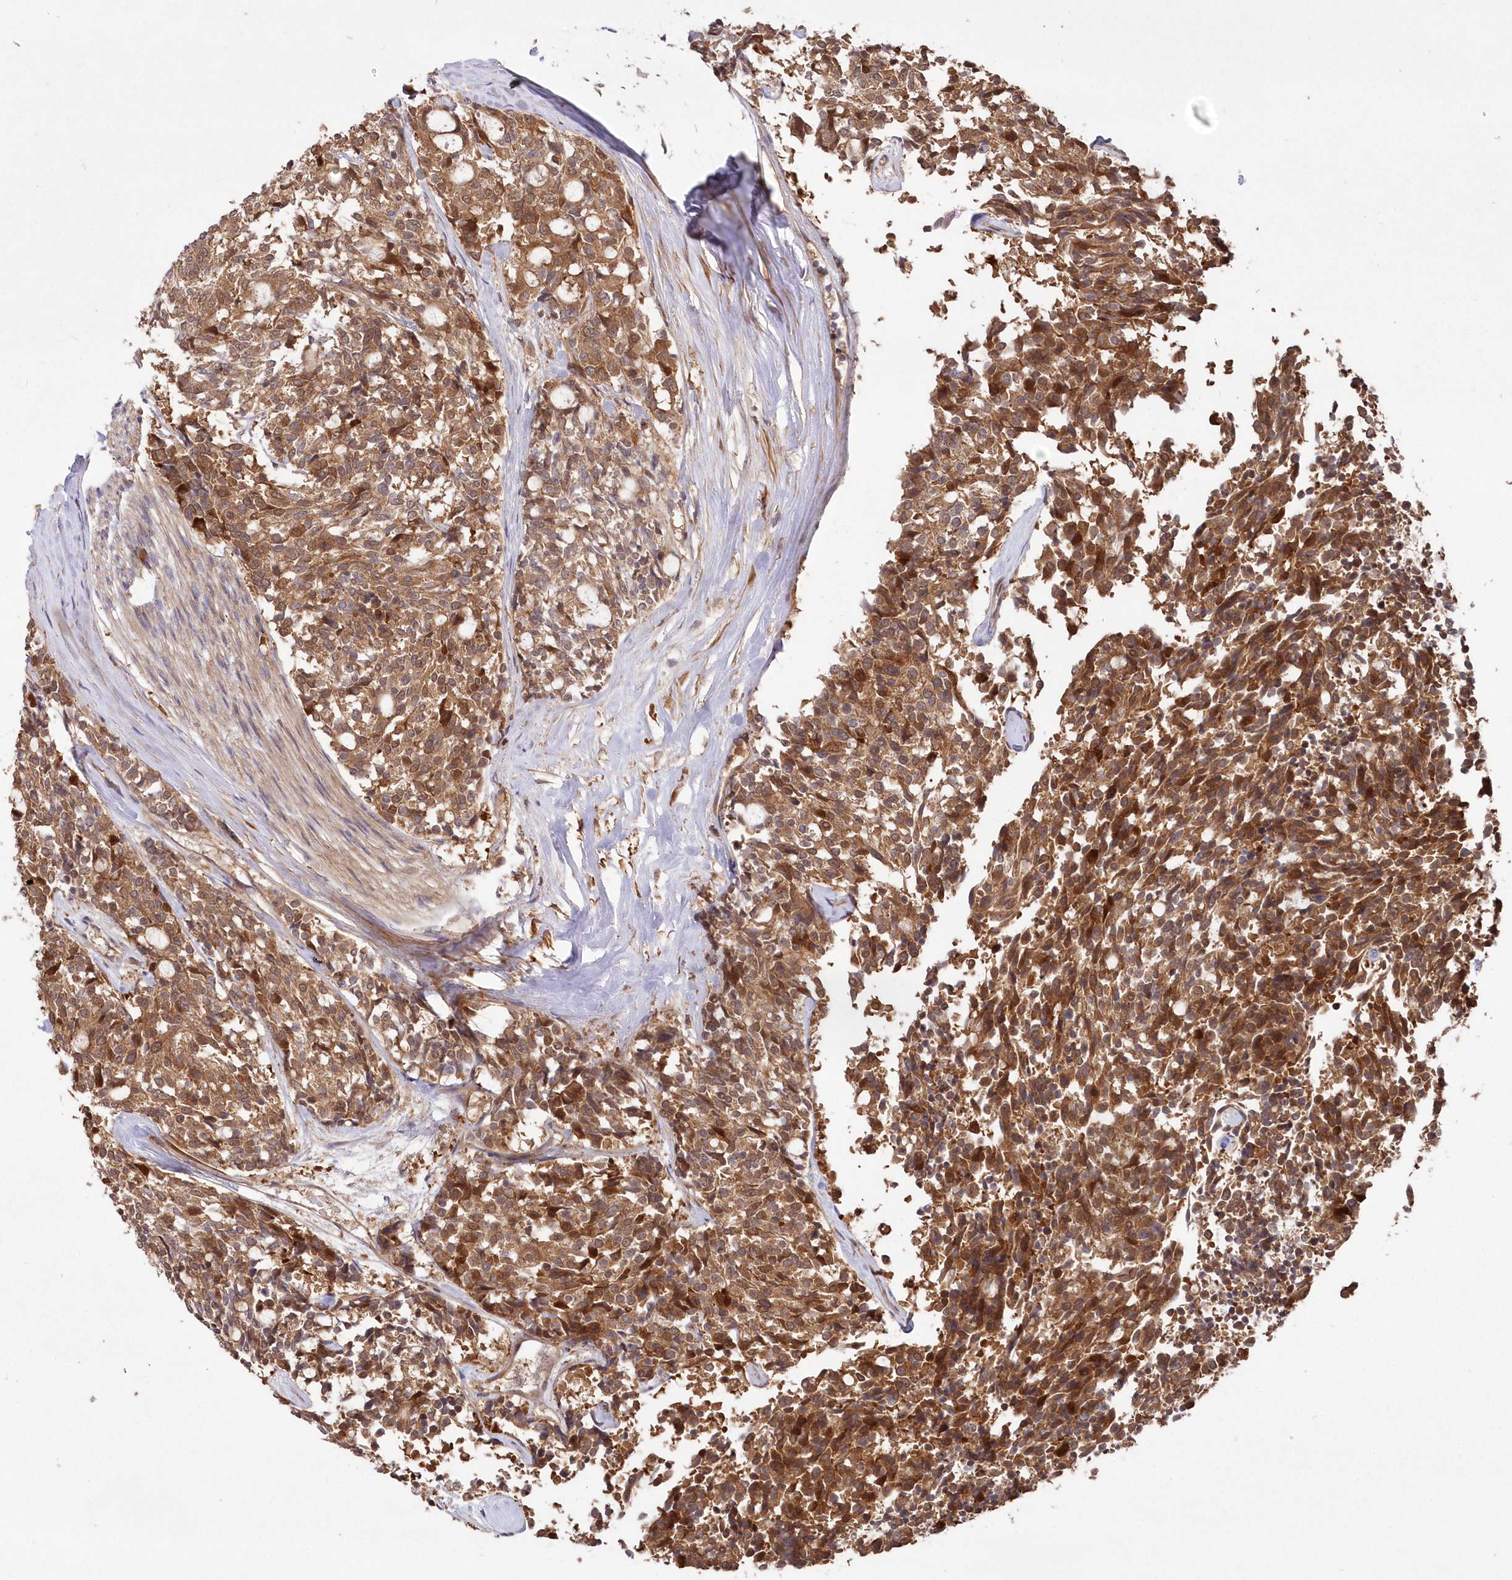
{"staining": {"intensity": "moderate", "quantity": ">75%", "location": "cytoplasmic/membranous"}, "tissue": "carcinoid", "cell_type": "Tumor cells", "image_type": "cancer", "snomed": [{"axis": "morphology", "description": "Carcinoid, malignant, NOS"}, {"axis": "topography", "description": "Pancreas"}], "caption": "Carcinoid tissue displays moderate cytoplasmic/membranous positivity in about >75% of tumor cells", "gene": "TBCA", "patient": {"sex": "female", "age": 54}}